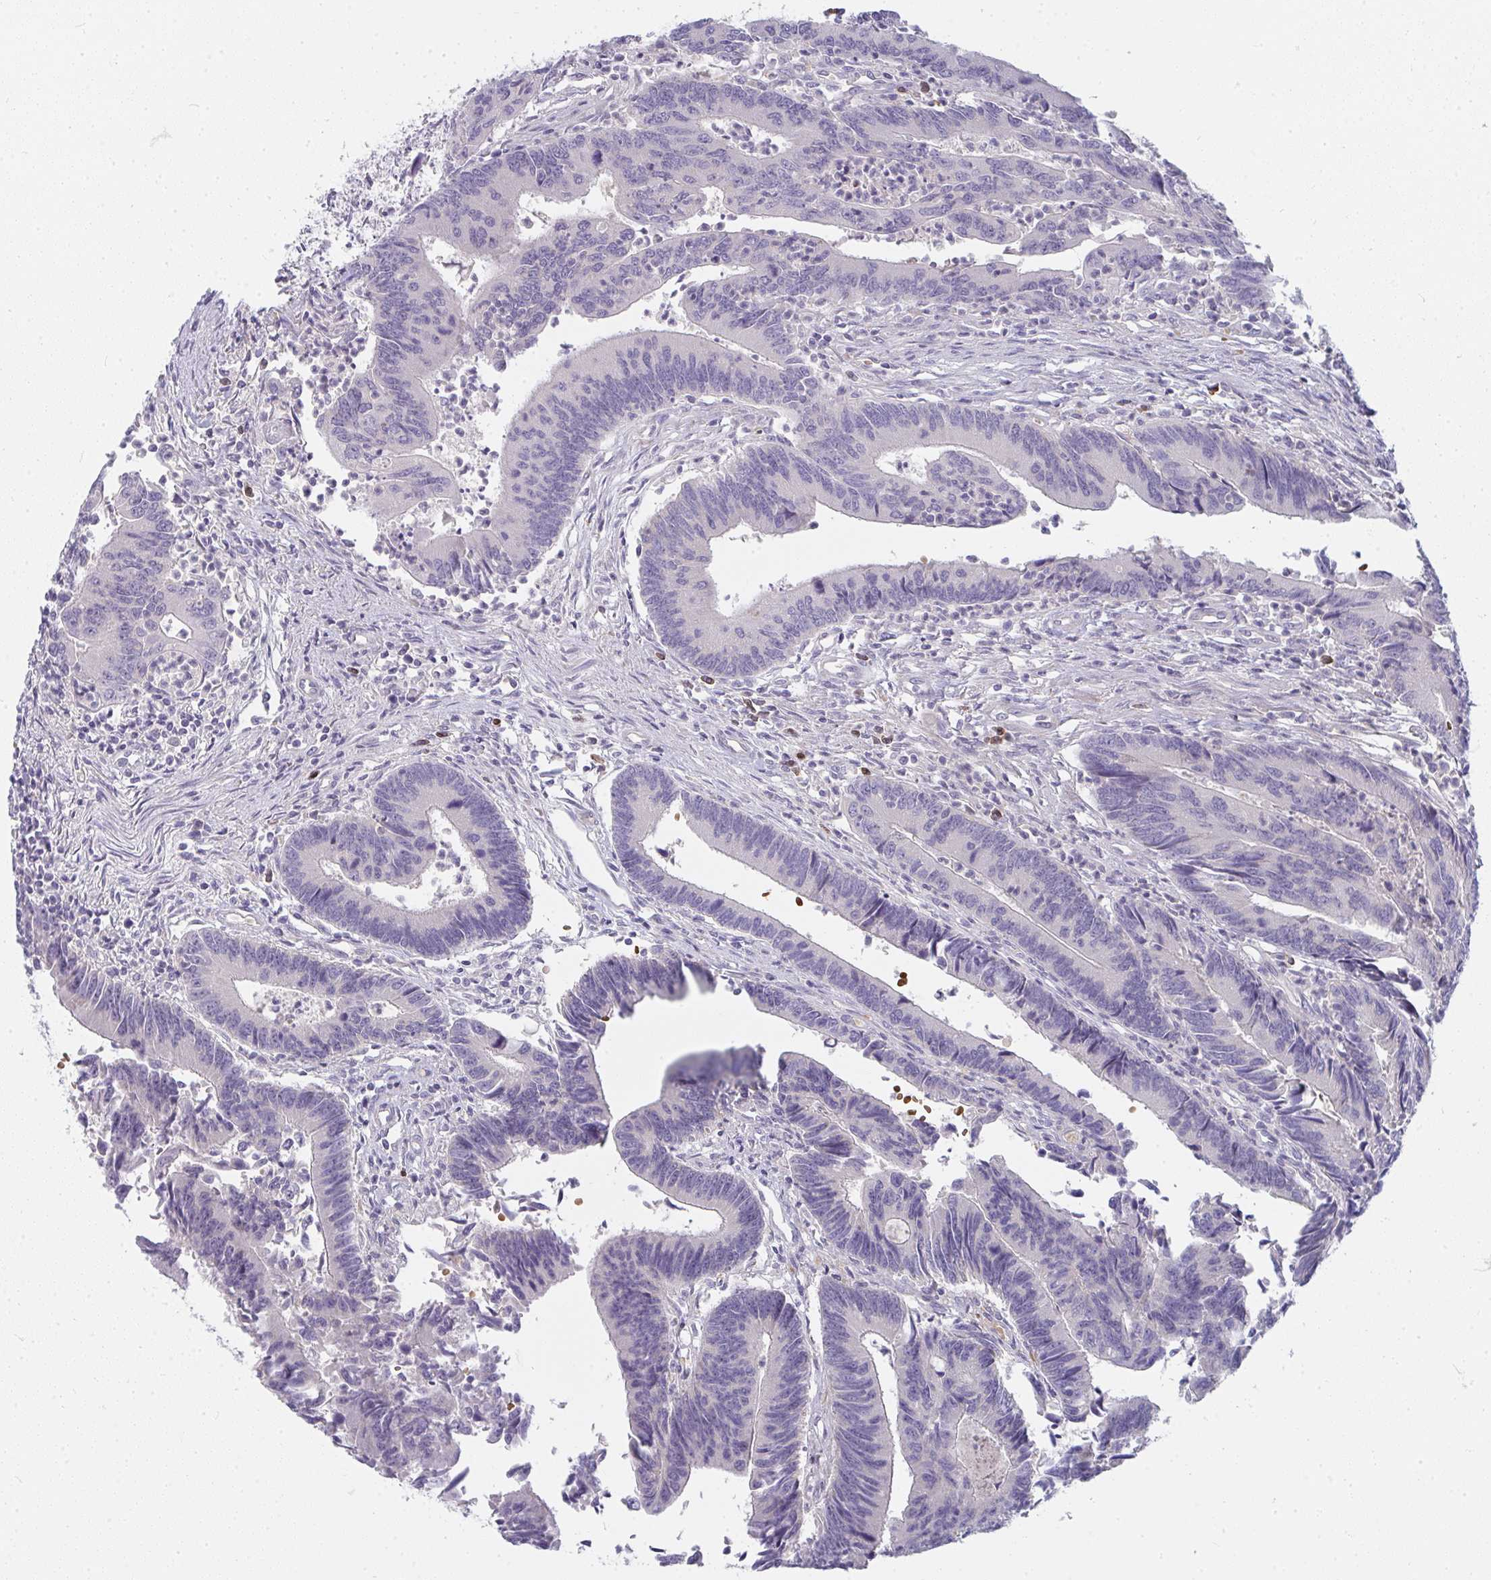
{"staining": {"intensity": "negative", "quantity": "none", "location": "none"}, "tissue": "colorectal cancer", "cell_type": "Tumor cells", "image_type": "cancer", "snomed": [{"axis": "morphology", "description": "Adenocarcinoma, NOS"}, {"axis": "topography", "description": "Colon"}], "caption": "Tumor cells show no significant staining in colorectal cancer. (DAB IHC, high magnification).", "gene": "SHB", "patient": {"sex": "female", "age": 67}}